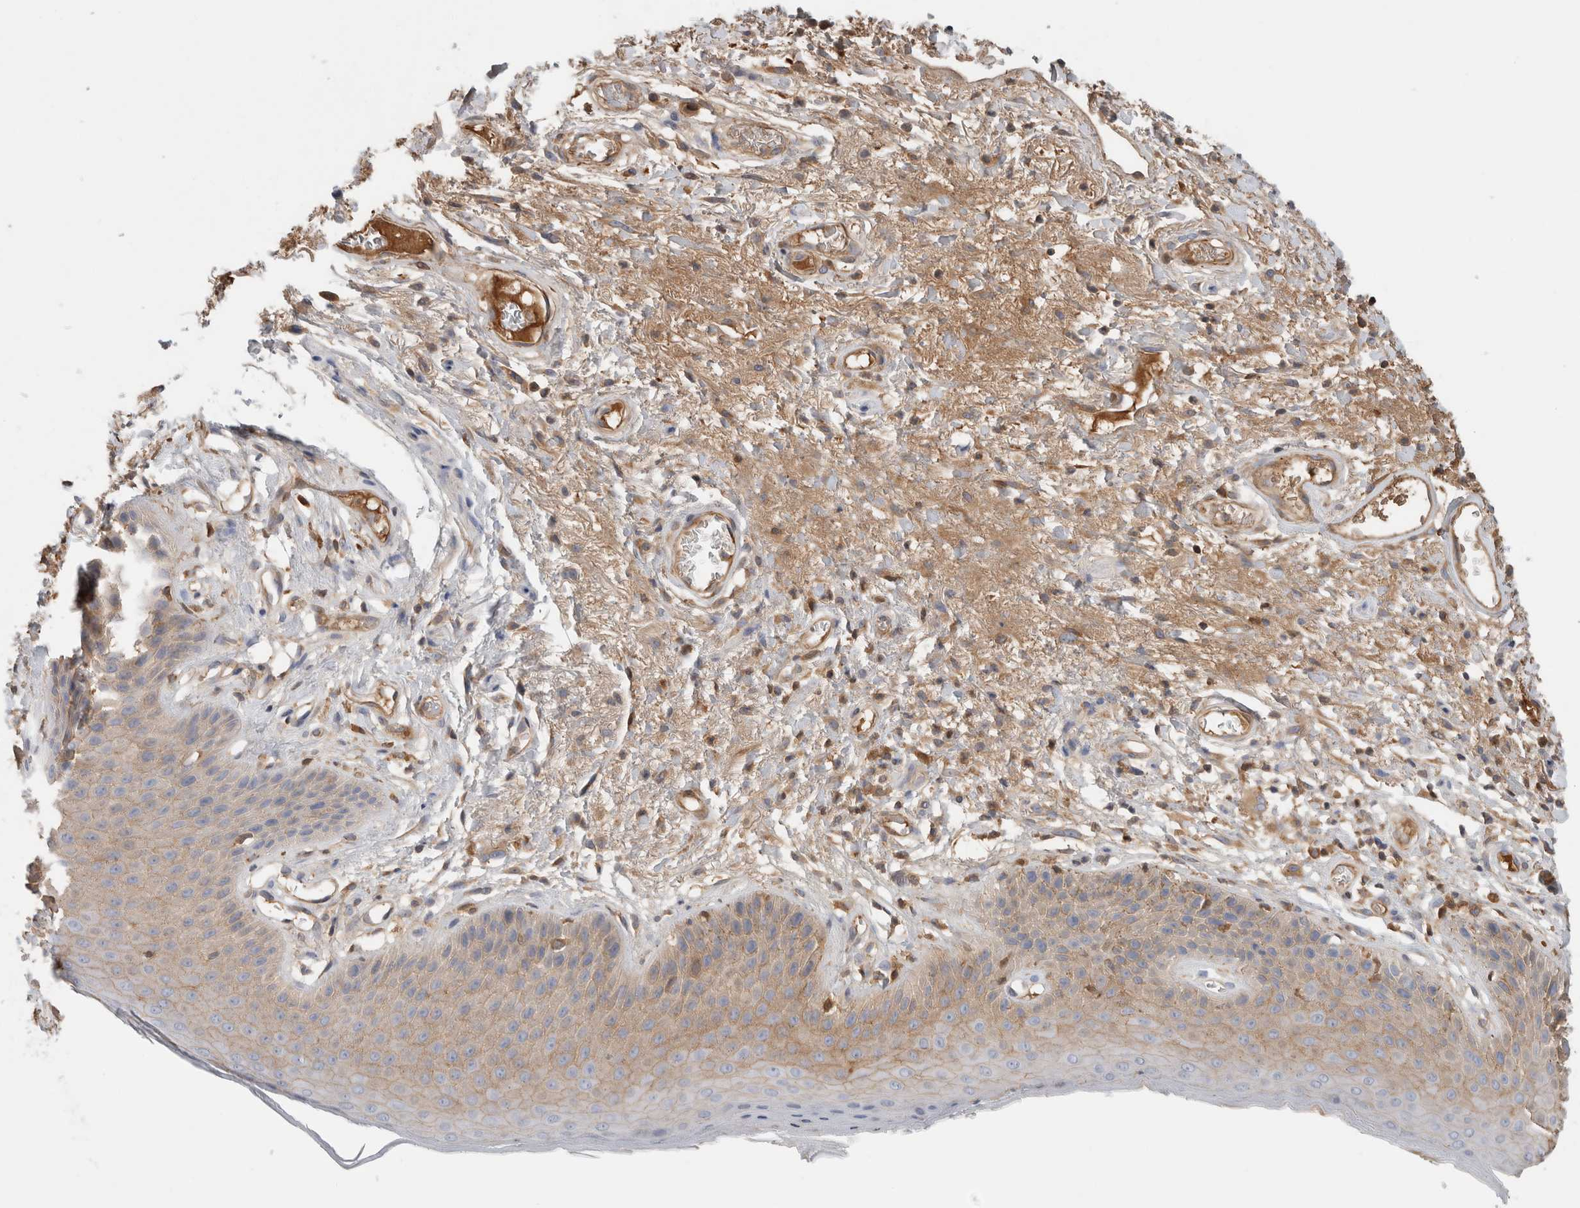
{"staining": {"intensity": "moderate", "quantity": "25%-75%", "location": "cytoplasmic/membranous"}, "tissue": "skin", "cell_type": "Epidermal cells", "image_type": "normal", "snomed": [{"axis": "morphology", "description": "Normal tissue, NOS"}, {"axis": "topography", "description": "Anal"}], "caption": "A brown stain highlights moderate cytoplasmic/membranous staining of a protein in epidermal cells of normal skin. (Brightfield microscopy of DAB IHC at high magnification).", "gene": "CFI", "patient": {"sex": "male", "age": 74}}